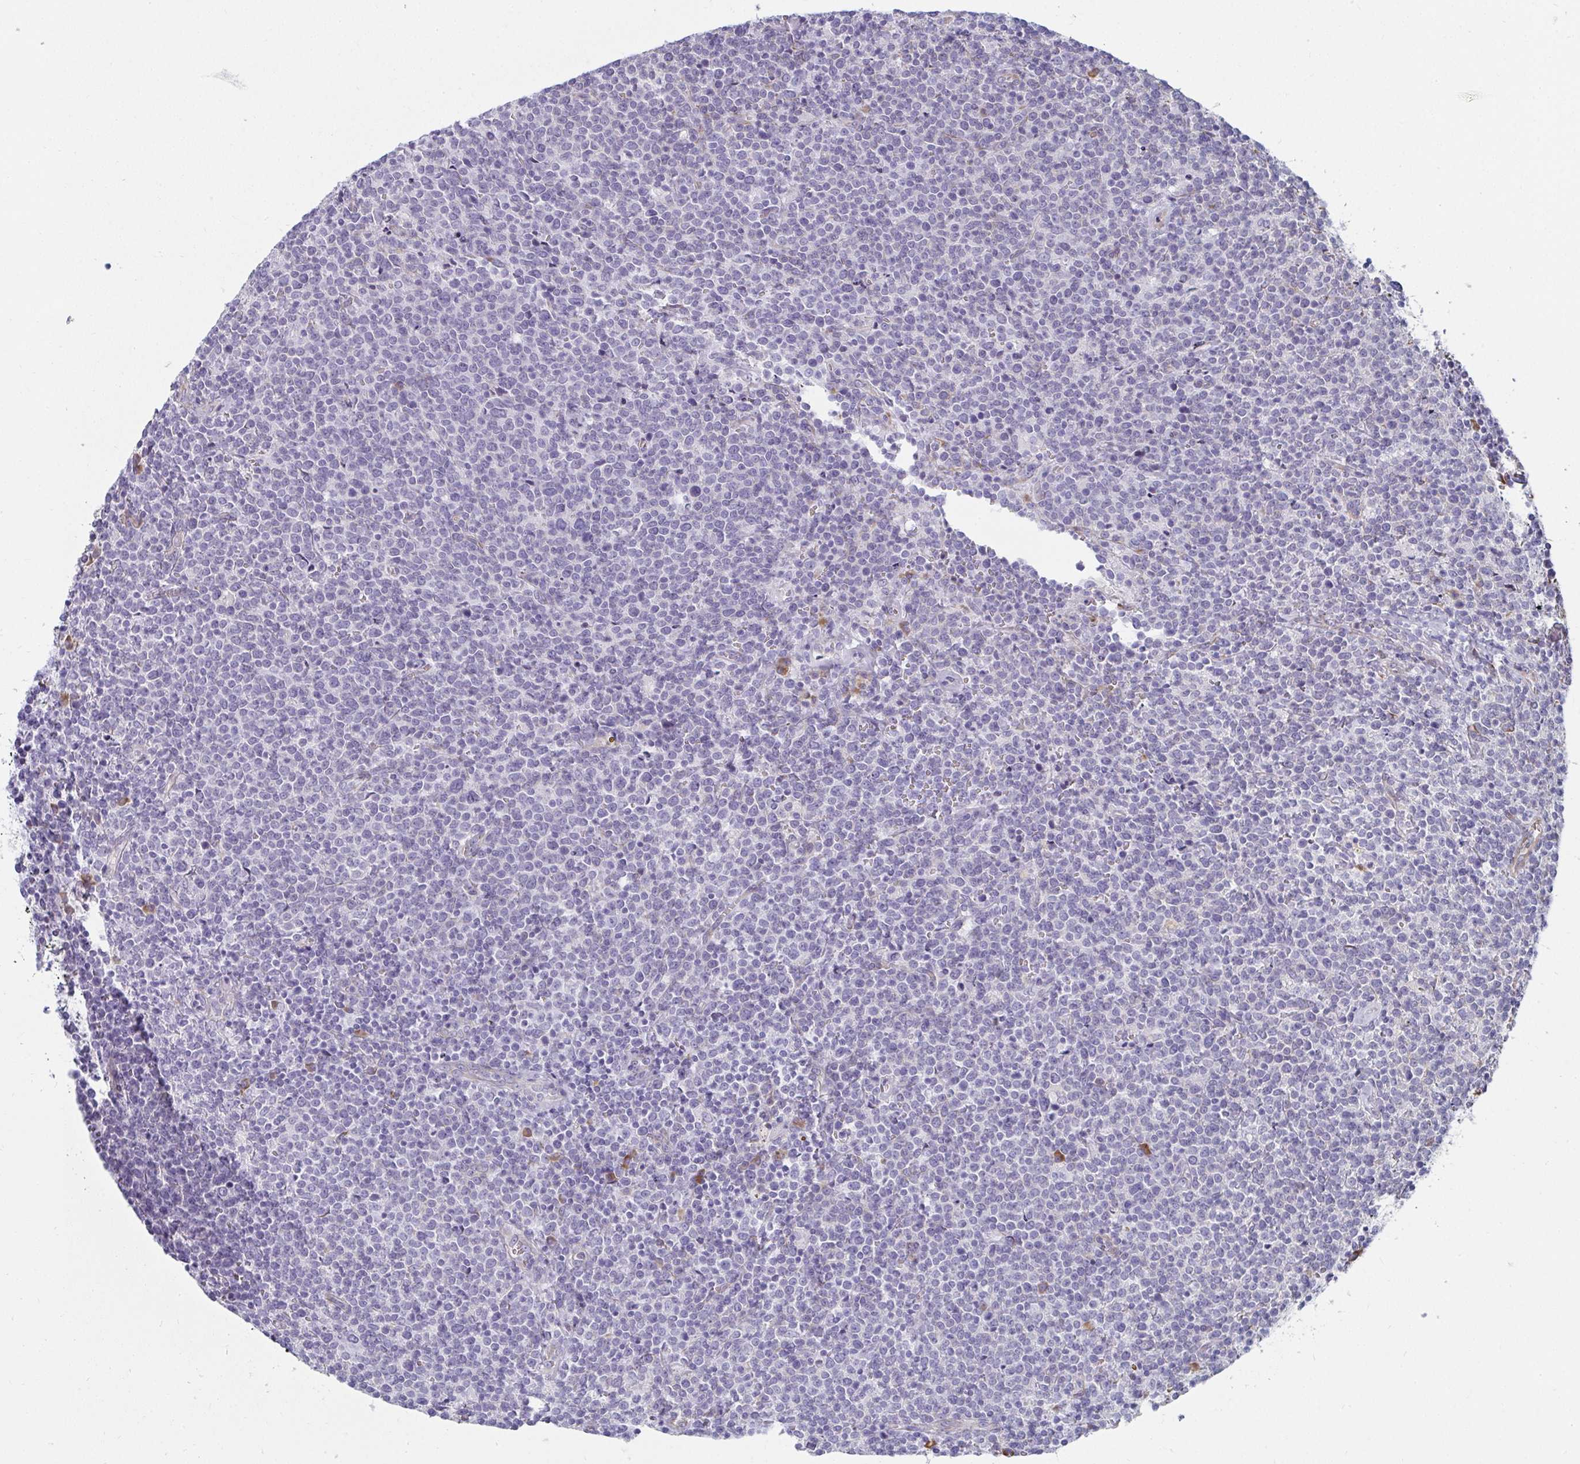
{"staining": {"intensity": "negative", "quantity": "none", "location": "none"}, "tissue": "lymphoma", "cell_type": "Tumor cells", "image_type": "cancer", "snomed": [{"axis": "morphology", "description": "Malignant lymphoma, non-Hodgkin's type, High grade"}, {"axis": "topography", "description": "Lymph node"}], "caption": "Human high-grade malignant lymphoma, non-Hodgkin's type stained for a protein using immunohistochemistry (IHC) reveals no staining in tumor cells.", "gene": "SHROOM1", "patient": {"sex": "male", "age": 61}}